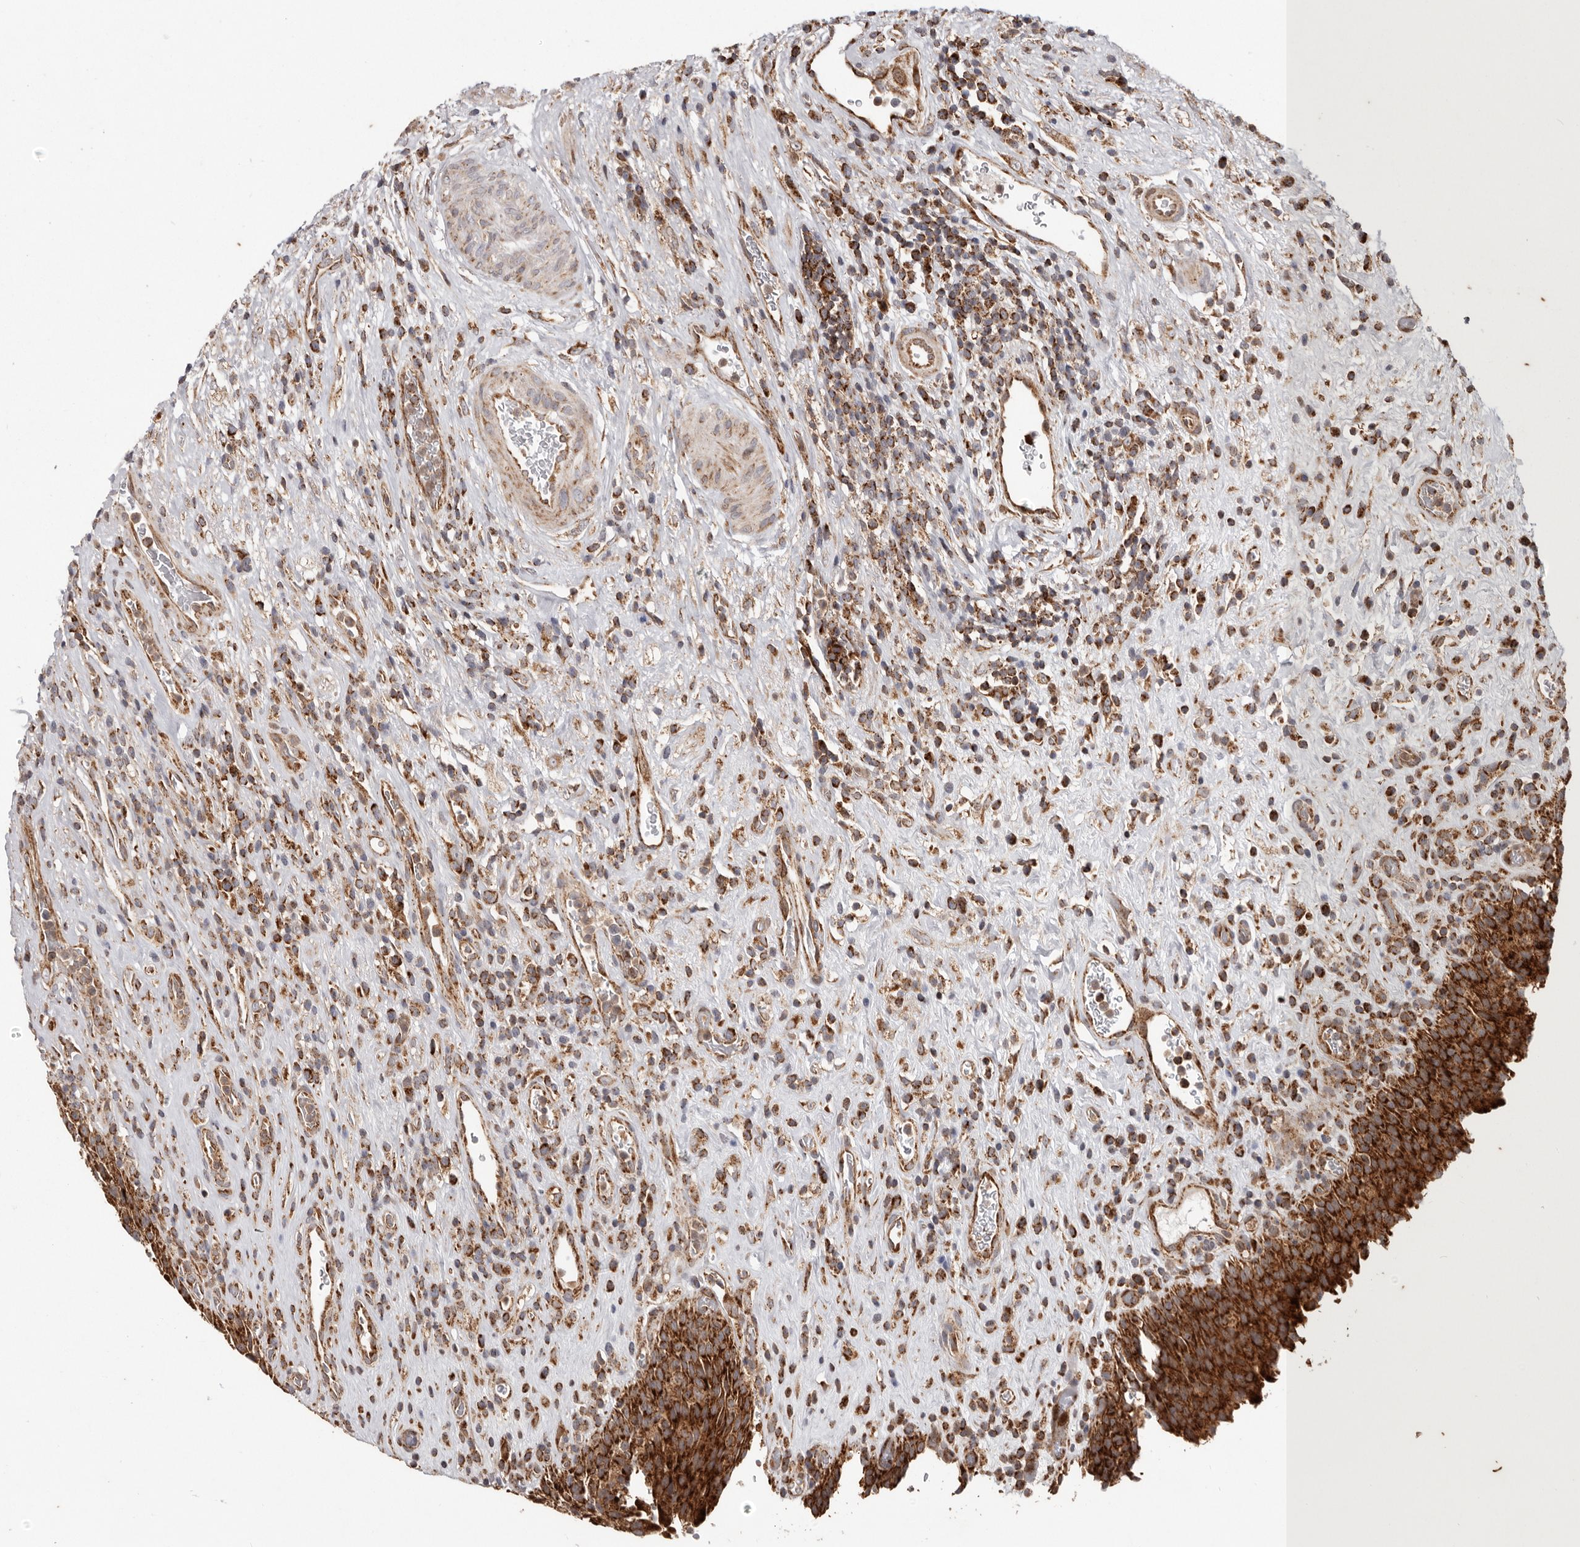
{"staining": {"intensity": "strong", "quantity": ">75%", "location": "cytoplasmic/membranous"}, "tissue": "urinary bladder", "cell_type": "Urothelial cells", "image_type": "normal", "snomed": [{"axis": "morphology", "description": "Normal tissue, NOS"}, {"axis": "morphology", "description": "Inflammation, NOS"}, {"axis": "topography", "description": "Urinary bladder"}], "caption": "IHC of benign urinary bladder exhibits high levels of strong cytoplasmic/membranous staining in about >75% of urothelial cells. (Brightfield microscopy of DAB IHC at high magnification).", "gene": "MRPS10", "patient": {"sex": "female", "age": 75}}